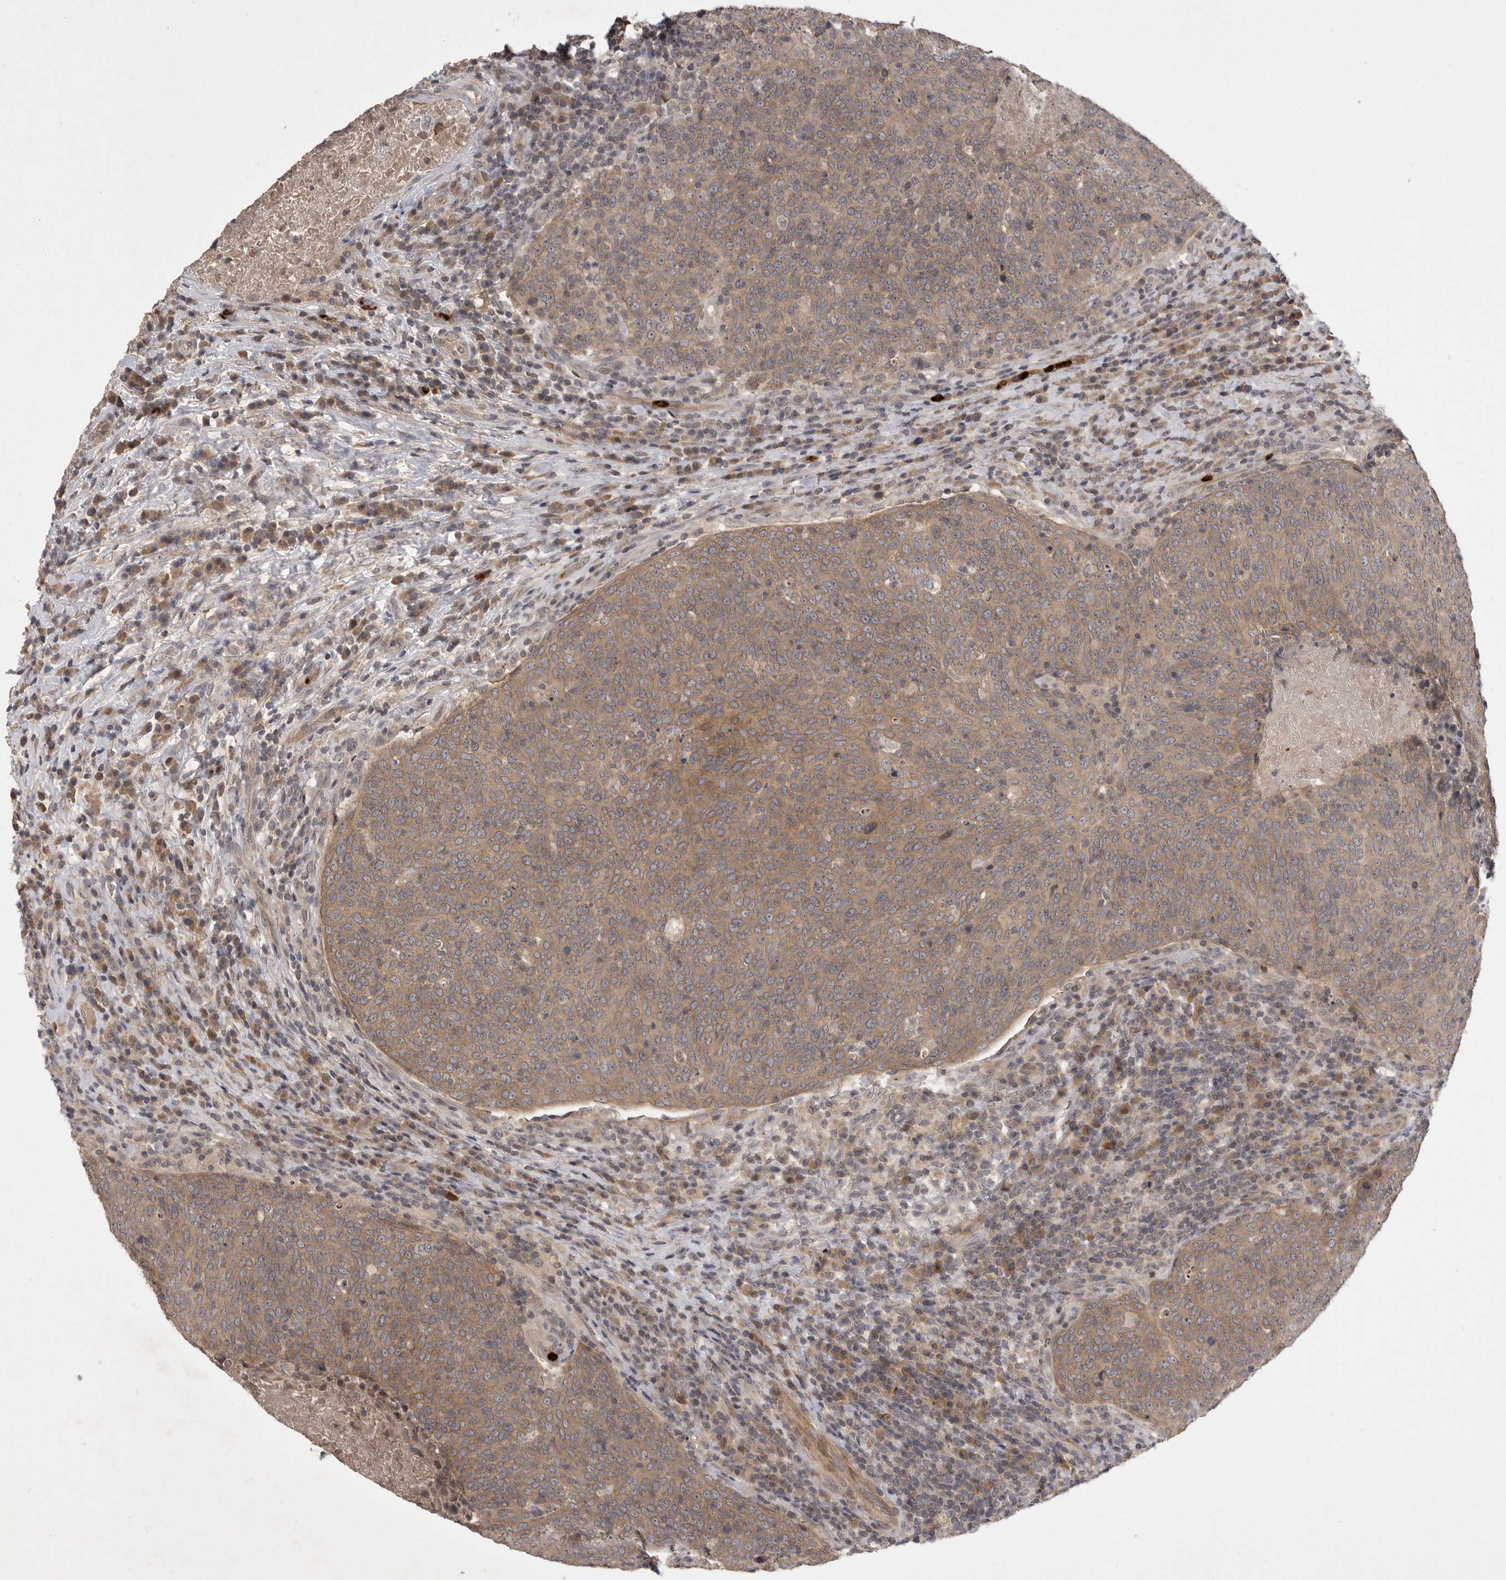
{"staining": {"intensity": "moderate", "quantity": ">75%", "location": "cytoplasmic/membranous"}, "tissue": "head and neck cancer", "cell_type": "Tumor cells", "image_type": "cancer", "snomed": [{"axis": "morphology", "description": "Squamous cell carcinoma, NOS"}, {"axis": "morphology", "description": "Squamous cell carcinoma, metastatic, NOS"}, {"axis": "topography", "description": "Lymph node"}, {"axis": "topography", "description": "Head-Neck"}], "caption": "A photomicrograph showing moderate cytoplasmic/membranous positivity in approximately >75% of tumor cells in head and neck cancer, as visualized by brown immunohistochemical staining.", "gene": "UBE3D", "patient": {"sex": "male", "age": 62}}